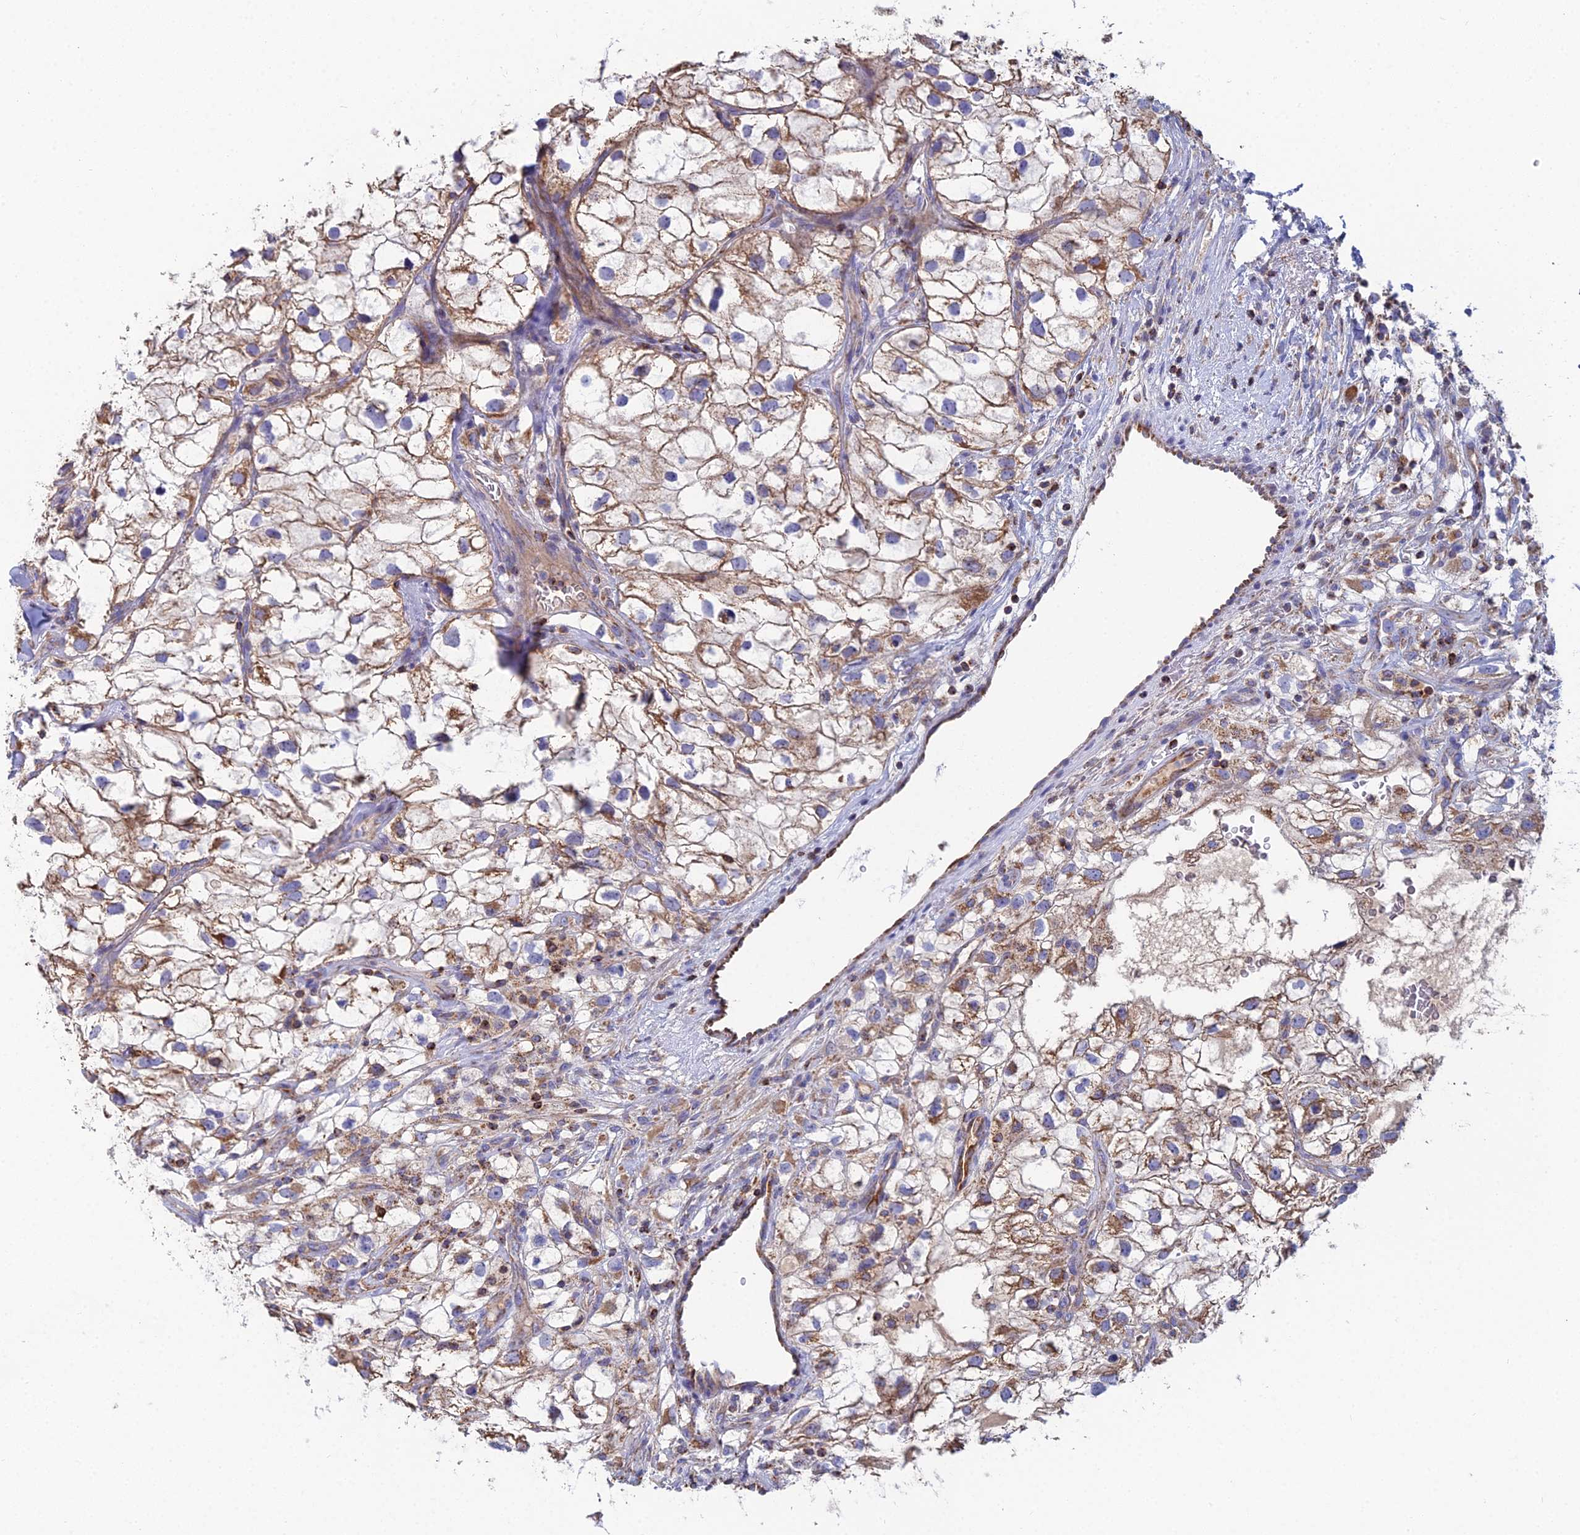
{"staining": {"intensity": "moderate", "quantity": ">75%", "location": "cytoplasmic/membranous"}, "tissue": "renal cancer", "cell_type": "Tumor cells", "image_type": "cancer", "snomed": [{"axis": "morphology", "description": "Adenocarcinoma, NOS"}, {"axis": "topography", "description": "Kidney"}], "caption": "The immunohistochemical stain highlights moderate cytoplasmic/membranous positivity in tumor cells of renal cancer (adenocarcinoma) tissue. (Brightfield microscopy of DAB IHC at high magnification).", "gene": "SPOCK2", "patient": {"sex": "male", "age": 59}}